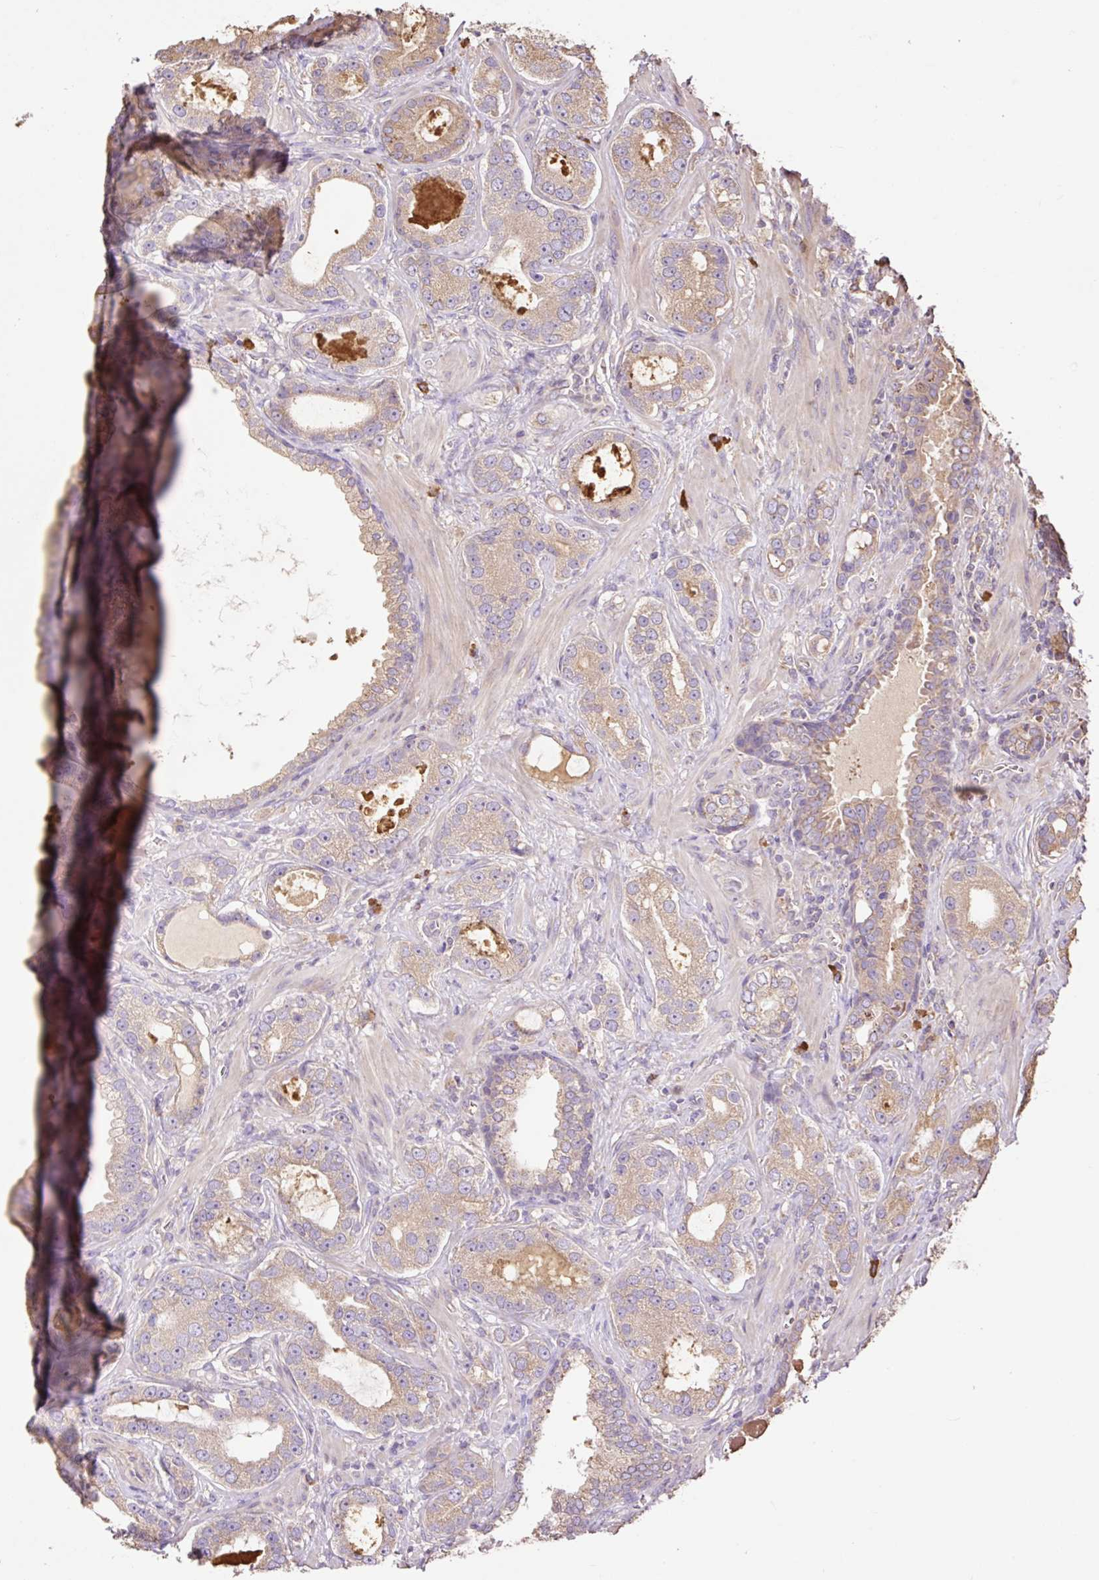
{"staining": {"intensity": "weak", "quantity": "25%-75%", "location": "cytoplasmic/membranous"}, "tissue": "prostate cancer", "cell_type": "Tumor cells", "image_type": "cancer", "snomed": [{"axis": "morphology", "description": "Adenocarcinoma, High grade"}, {"axis": "topography", "description": "Prostate"}], "caption": "Immunohistochemical staining of prostate cancer reveals low levels of weak cytoplasmic/membranous positivity in about 25%-75% of tumor cells.", "gene": "DESI1", "patient": {"sex": "male", "age": 65}}